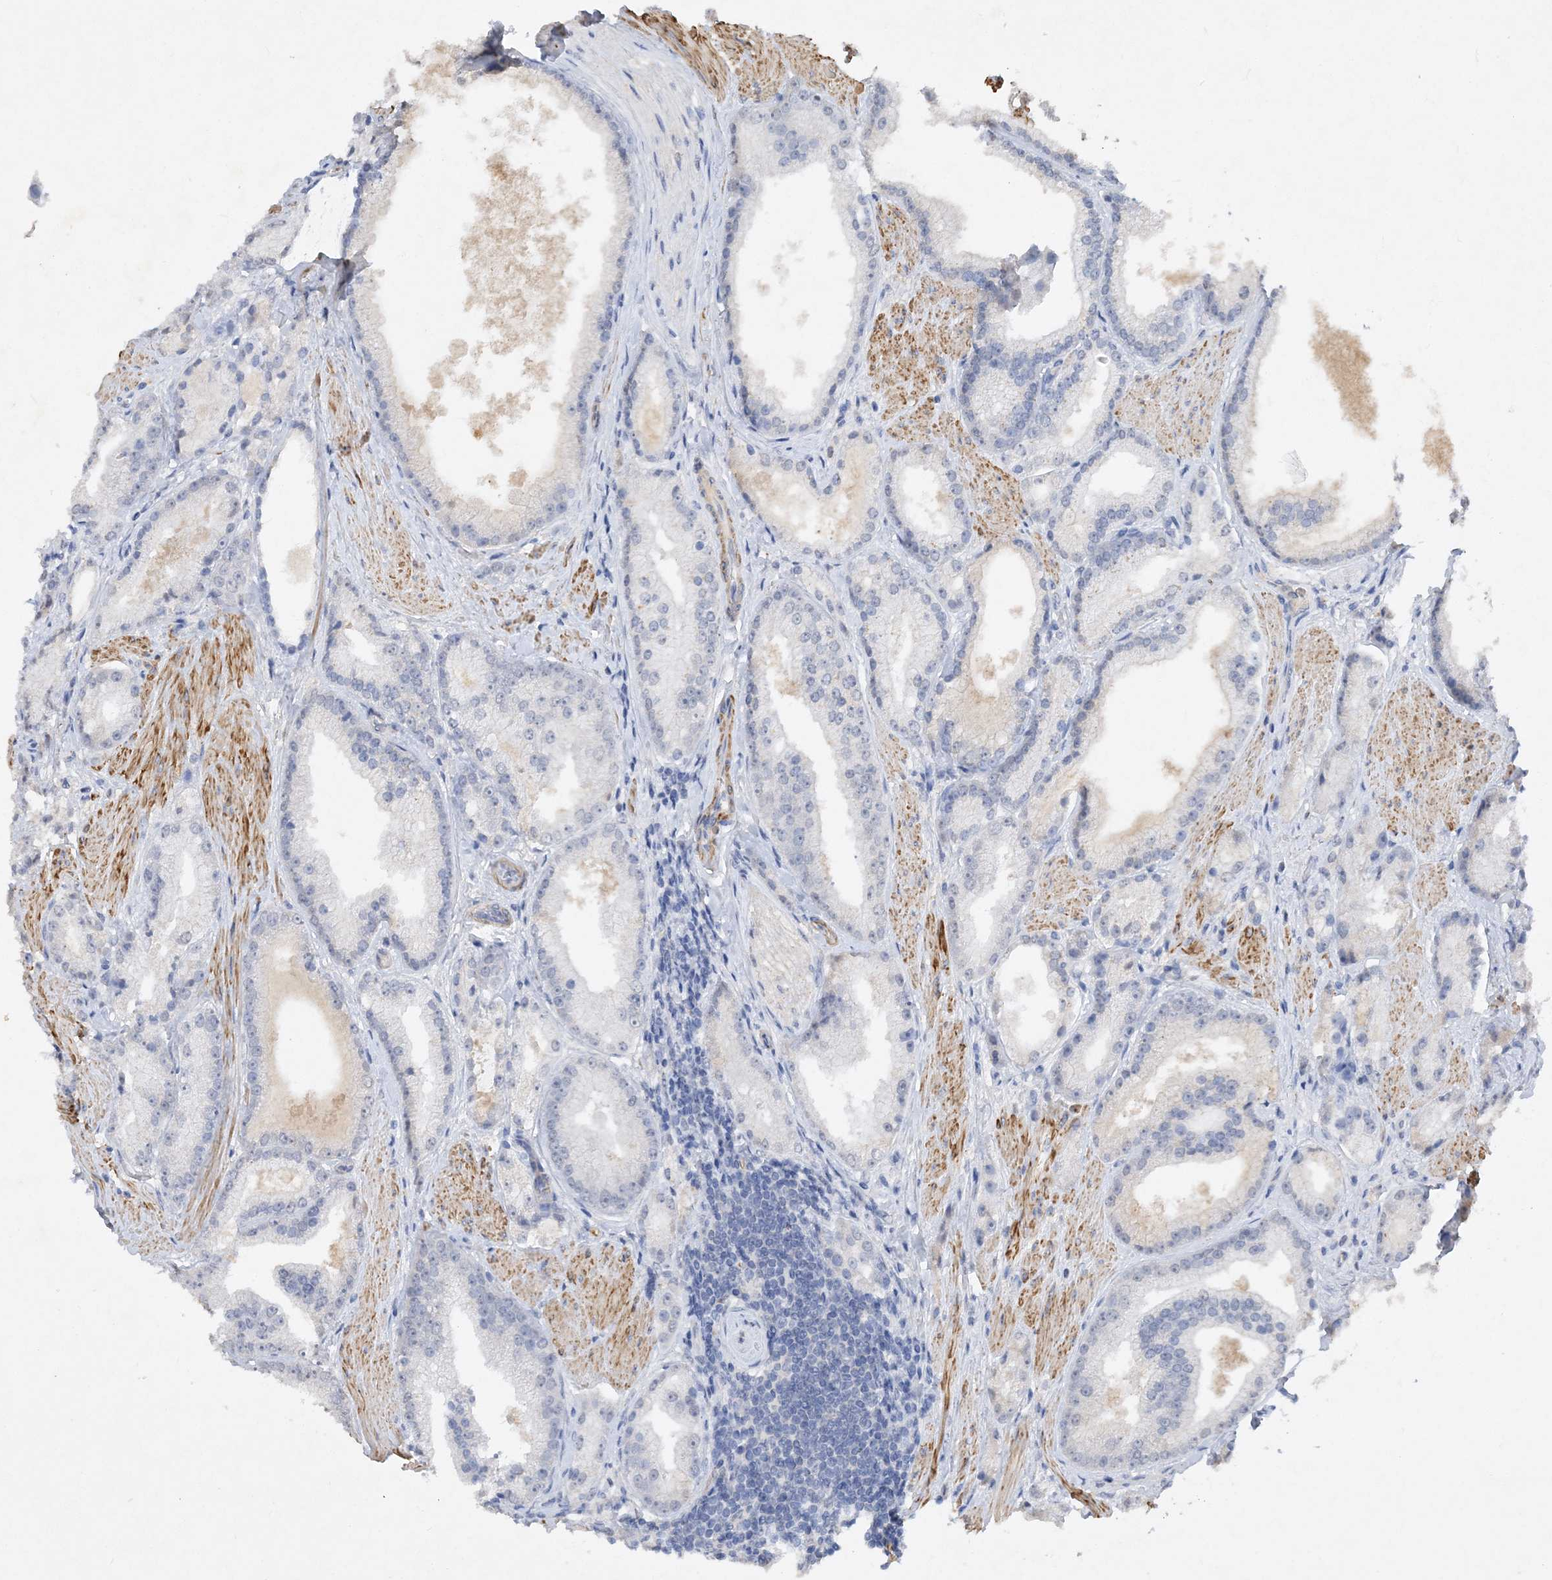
{"staining": {"intensity": "negative", "quantity": "none", "location": "none"}, "tissue": "prostate cancer", "cell_type": "Tumor cells", "image_type": "cancer", "snomed": [{"axis": "morphology", "description": "Adenocarcinoma, Low grade"}, {"axis": "topography", "description": "Prostate"}], "caption": "Prostate cancer was stained to show a protein in brown. There is no significant staining in tumor cells.", "gene": "C11orf58", "patient": {"sex": "male", "age": 67}}